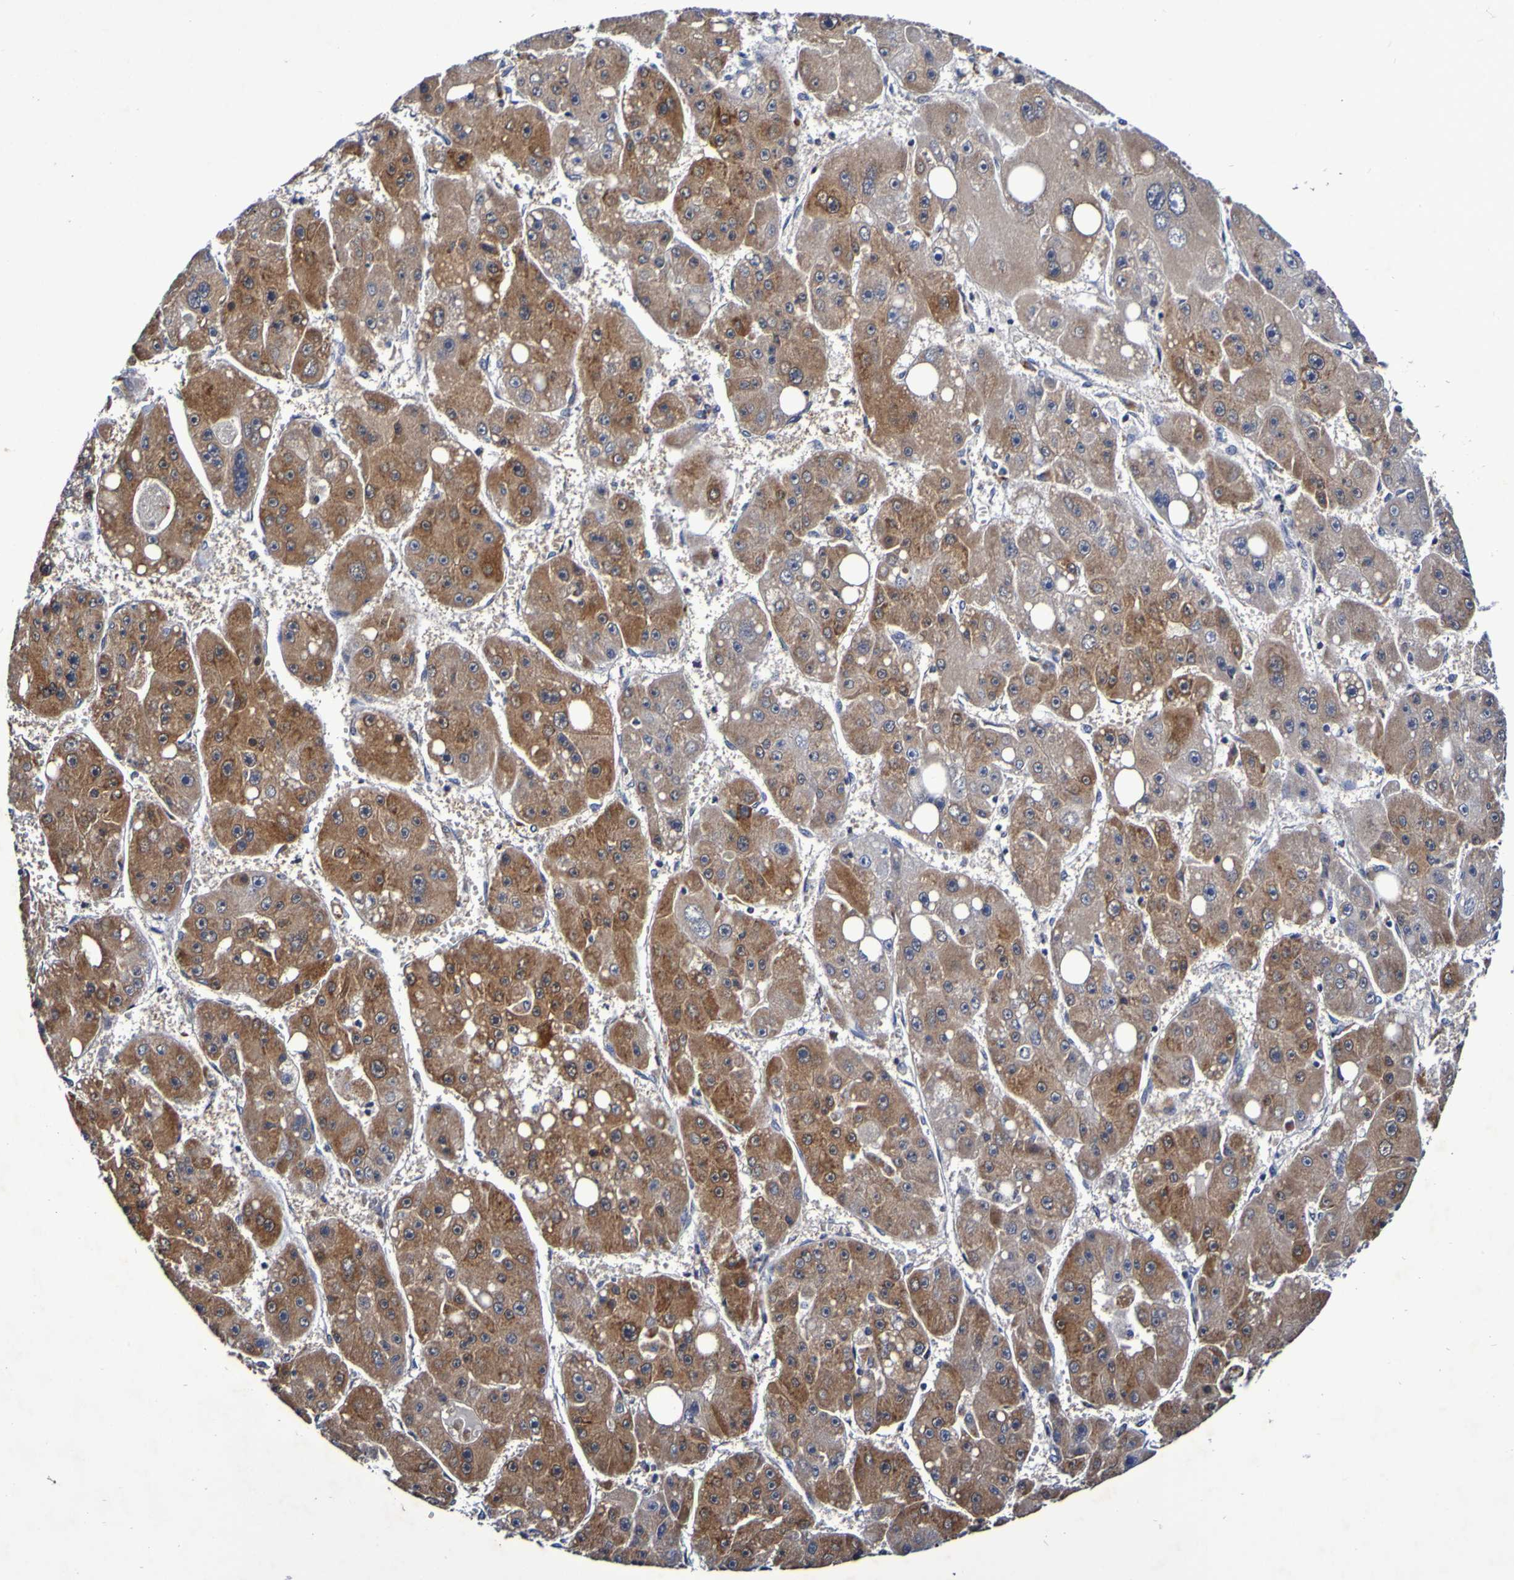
{"staining": {"intensity": "moderate", "quantity": "25%-75%", "location": "cytoplasmic/membranous"}, "tissue": "liver cancer", "cell_type": "Tumor cells", "image_type": "cancer", "snomed": [{"axis": "morphology", "description": "Carcinoma, Hepatocellular, NOS"}, {"axis": "topography", "description": "Liver"}], "caption": "Immunohistochemistry image of human liver hepatocellular carcinoma stained for a protein (brown), which demonstrates medium levels of moderate cytoplasmic/membranous expression in about 25%-75% of tumor cells.", "gene": "PTP4A2", "patient": {"sex": "female", "age": 61}}